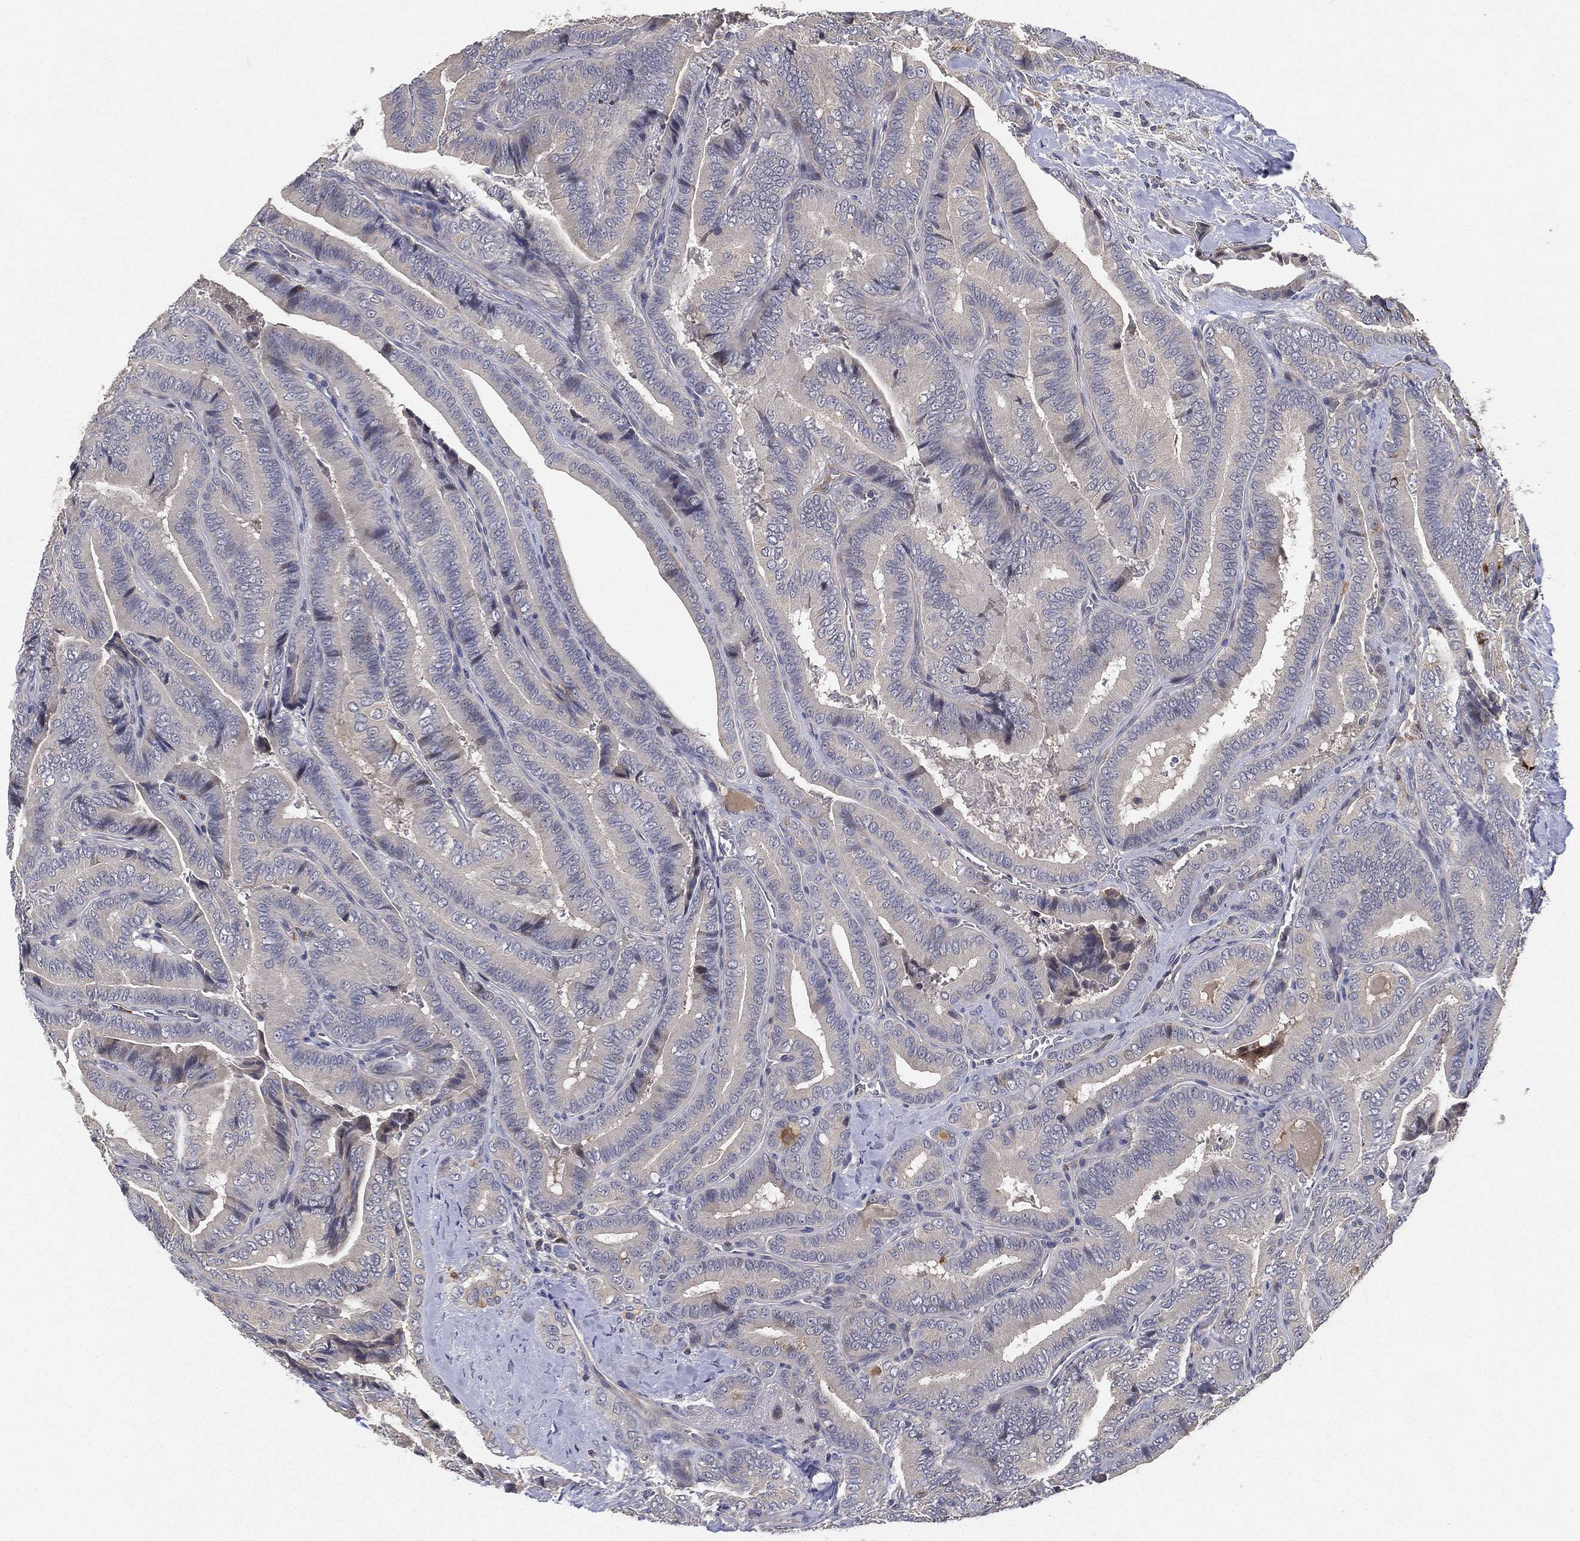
{"staining": {"intensity": "negative", "quantity": "none", "location": "none"}, "tissue": "thyroid cancer", "cell_type": "Tumor cells", "image_type": "cancer", "snomed": [{"axis": "morphology", "description": "Papillary adenocarcinoma, NOS"}, {"axis": "topography", "description": "Thyroid gland"}], "caption": "A micrograph of human thyroid papillary adenocarcinoma is negative for staining in tumor cells. Nuclei are stained in blue.", "gene": "CFAP251", "patient": {"sex": "male", "age": 61}}